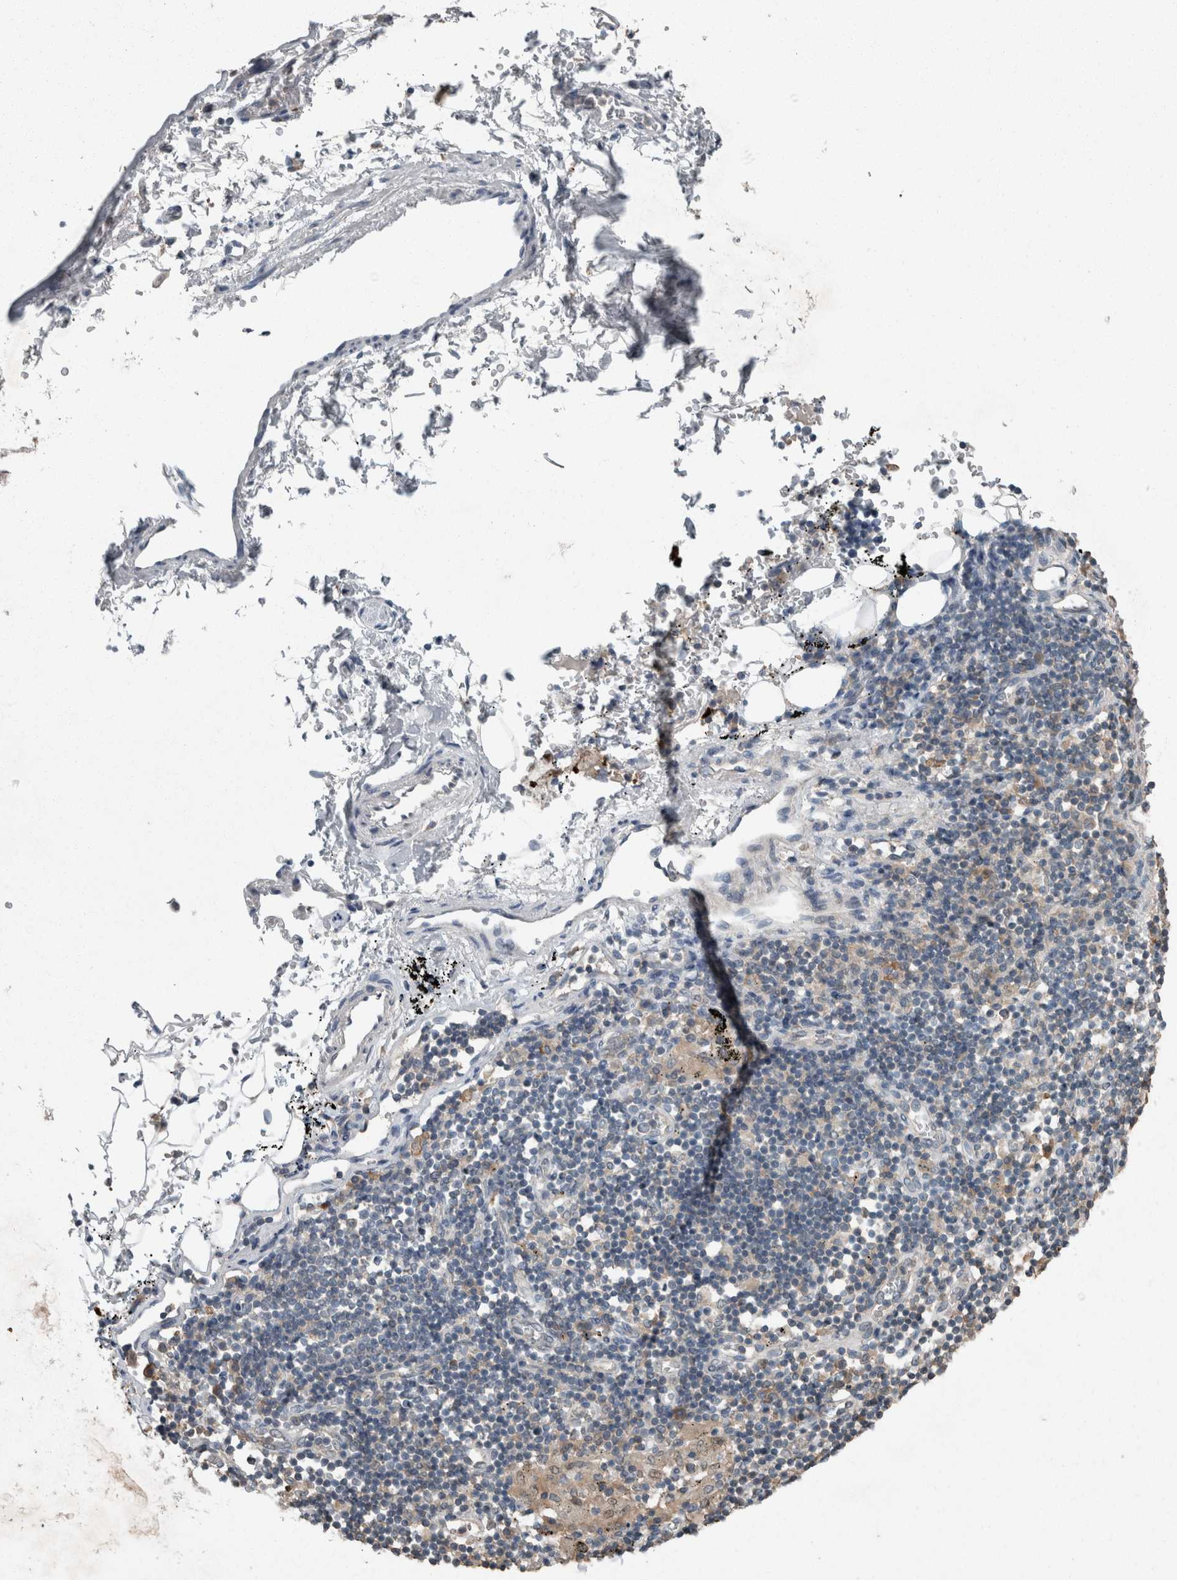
{"staining": {"intensity": "negative", "quantity": "none", "location": "none"}, "tissue": "adipose tissue", "cell_type": "Adipocytes", "image_type": "normal", "snomed": [{"axis": "morphology", "description": "Normal tissue, NOS"}, {"axis": "topography", "description": "Cartilage tissue"}, {"axis": "topography", "description": "Lung"}], "caption": "An image of adipose tissue stained for a protein demonstrates no brown staining in adipocytes.", "gene": "KNTC1", "patient": {"sex": "female", "age": 77}}